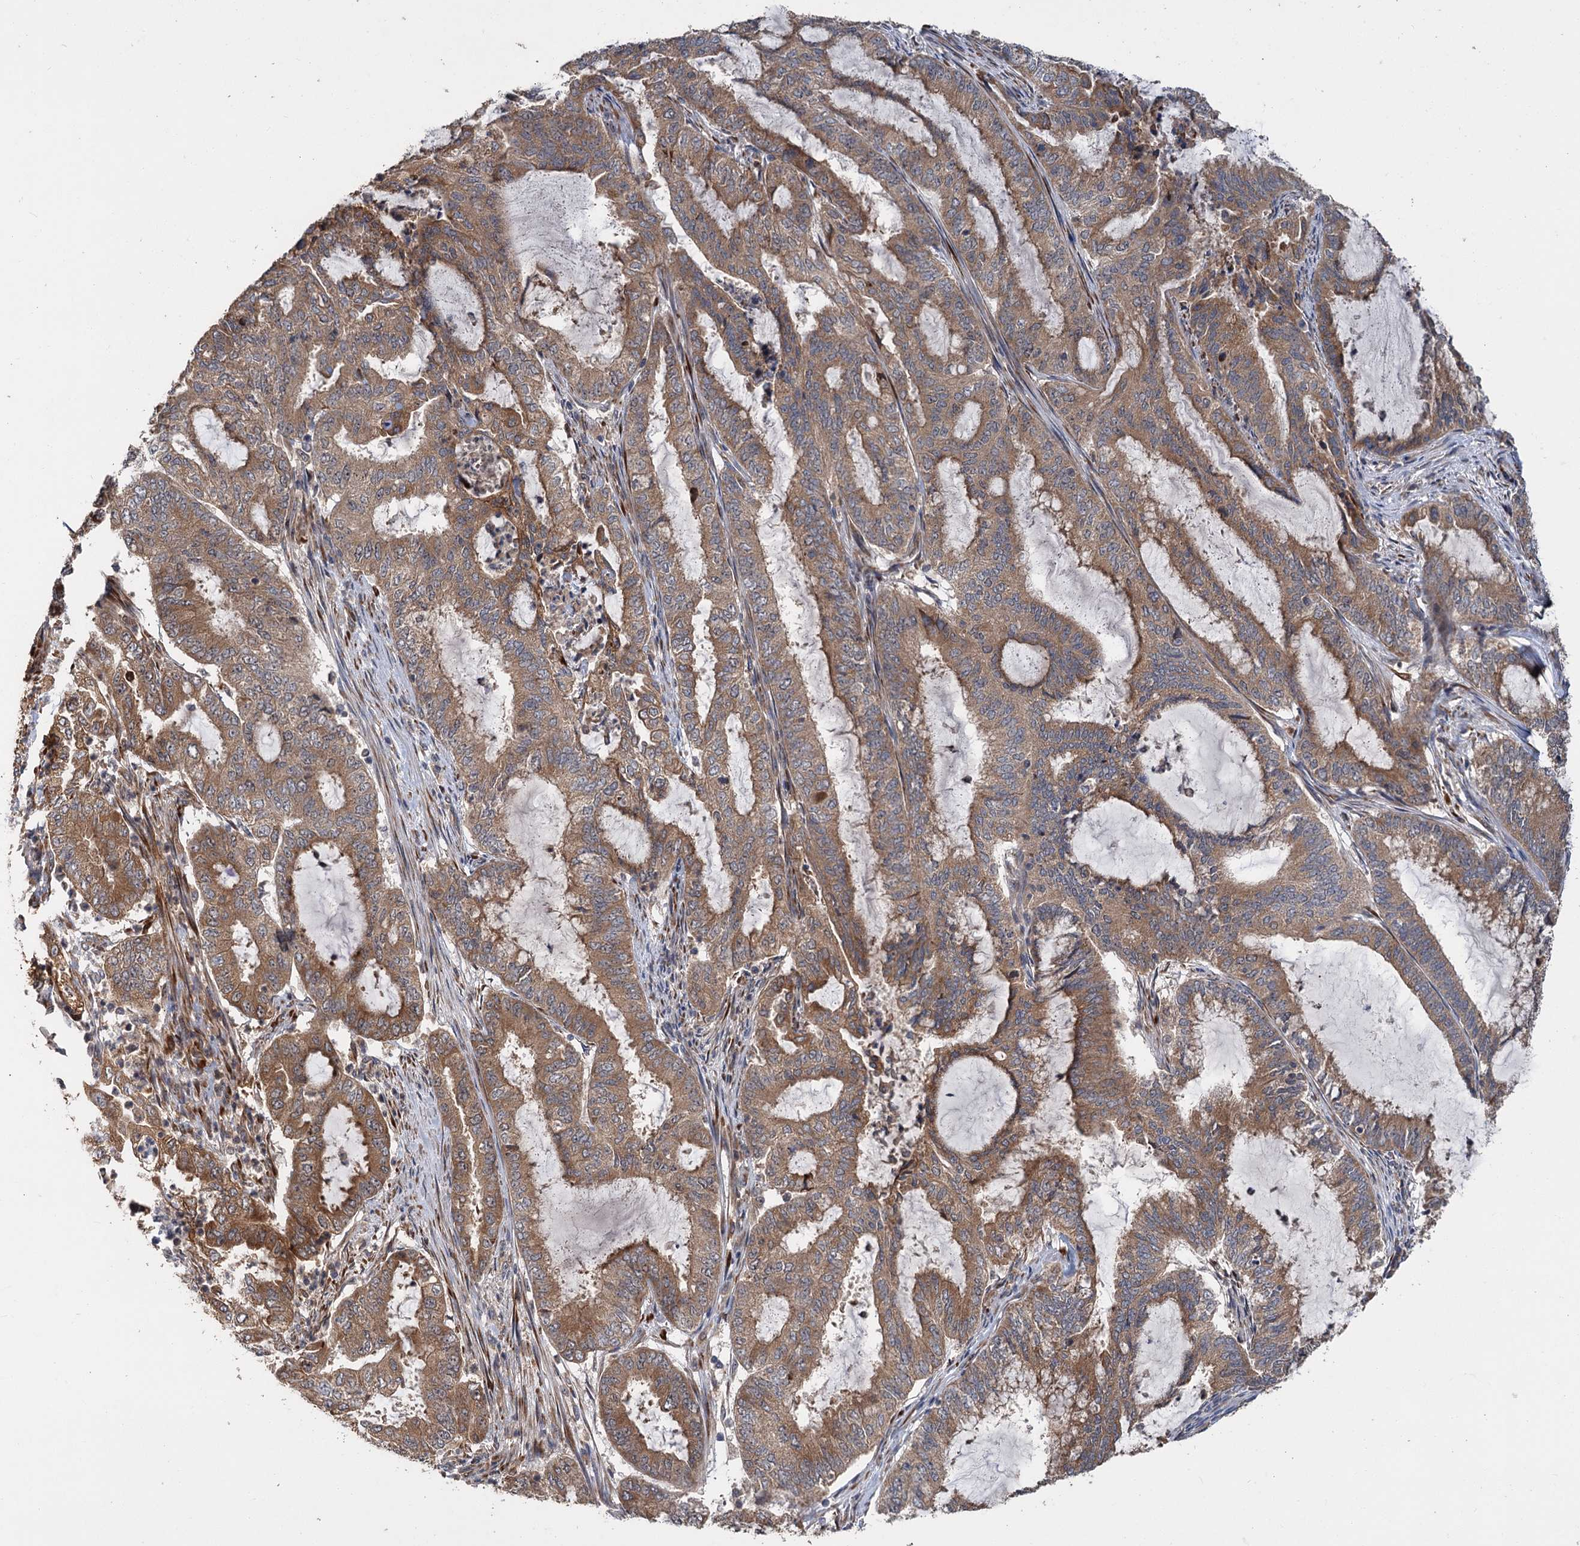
{"staining": {"intensity": "moderate", "quantity": ">75%", "location": "cytoplasmic/membranous"}, "tissue": "endometrial cancer", "cell_type": "Tumor cells", "image_type": "cancer", "snomed": [{"axis": "morphology", "description": "Adenocarcinoma, NOS"}, {"axis": "topography", "description": "Endometrium"}], "caption": "About >75% of tumor cells in endometrial cancer (adenocarcinoma) demonstrate moderate cytoplasmic/membranous protein positivity as visualized by brown immunohistochemical staining.", "gene": "KANSL2", "patient": {"sex": "female", "age": 51}}